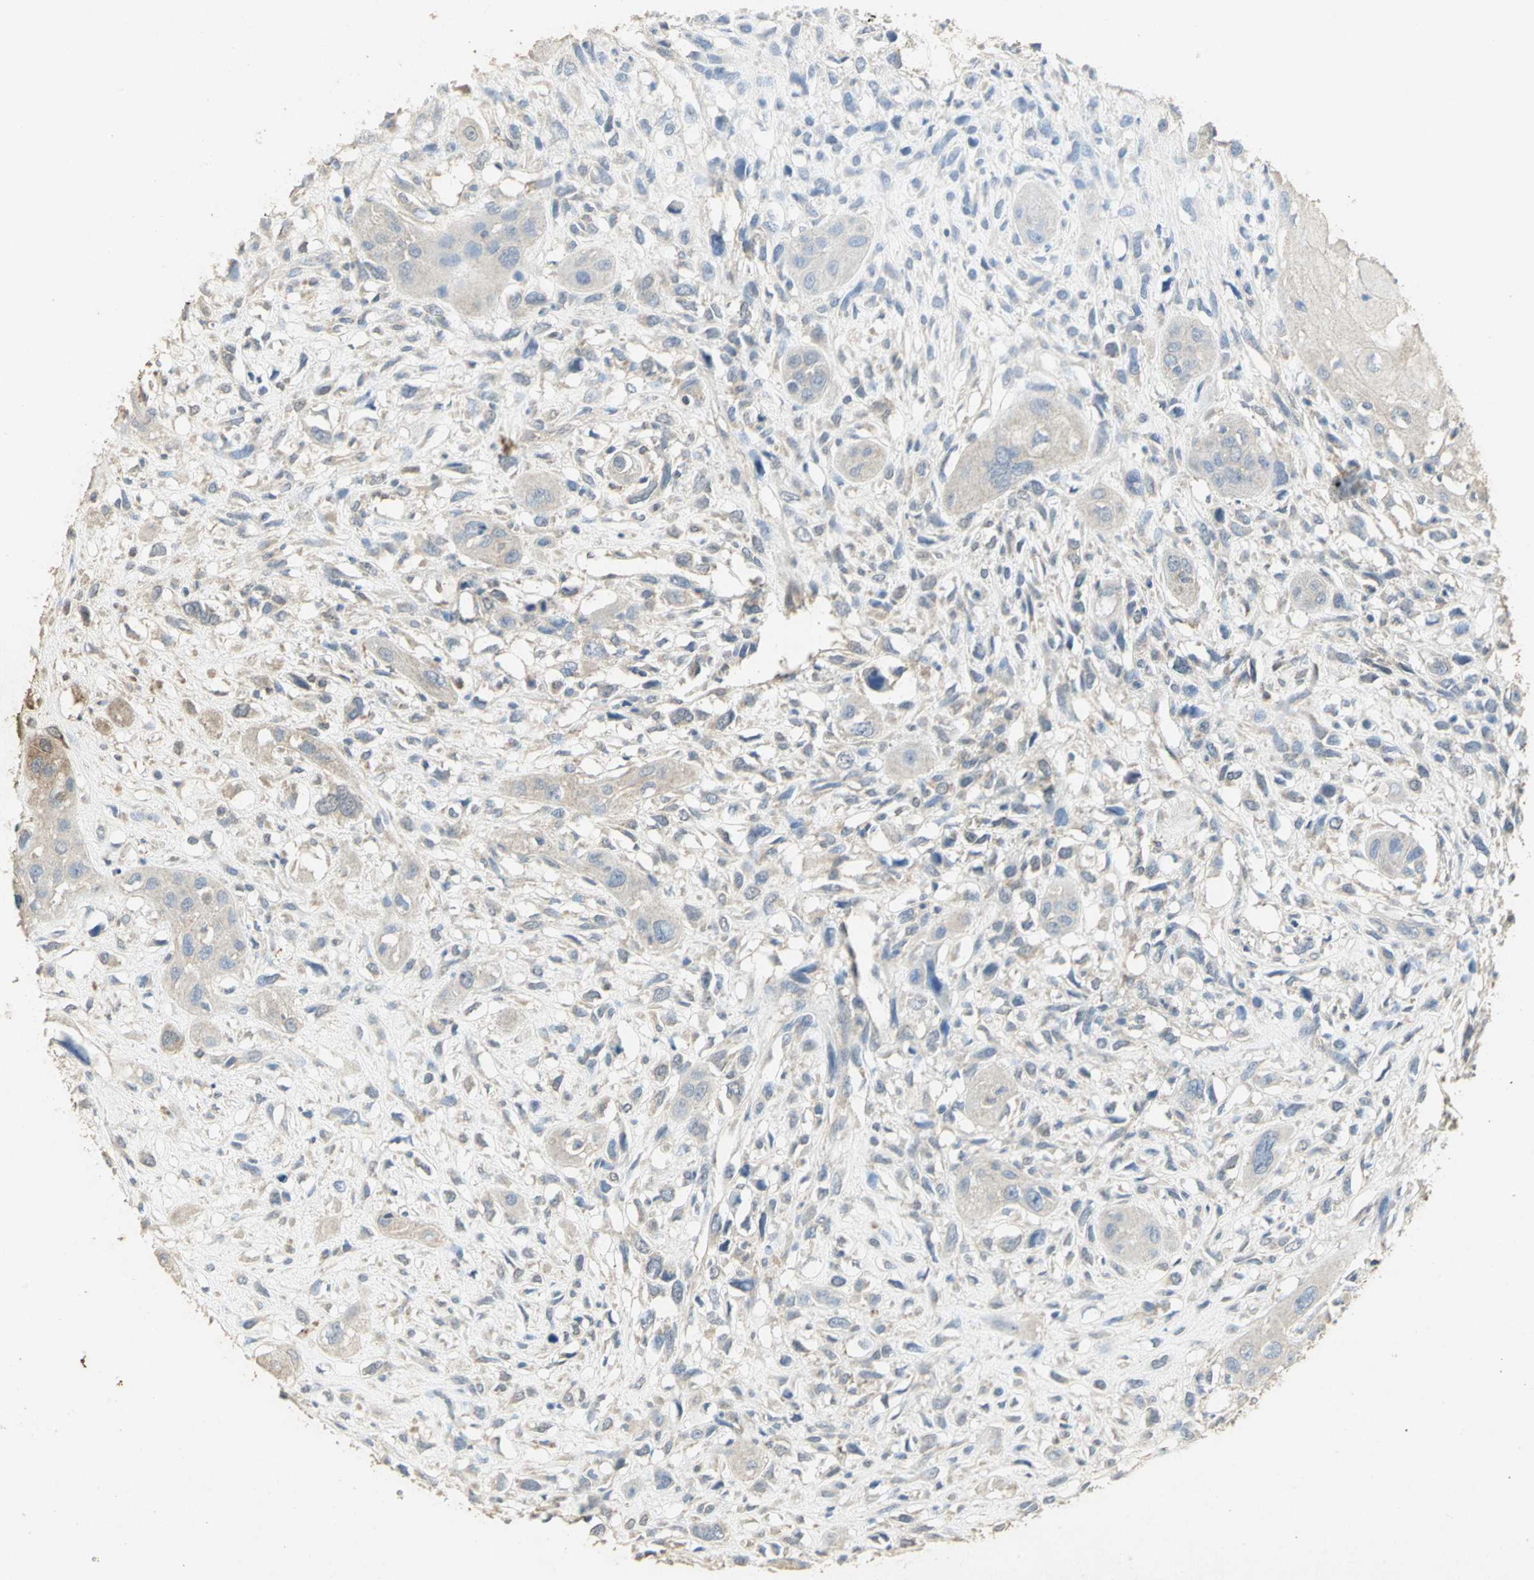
{"staining": {"intensity": "negative", "quantity": "none", "location": "none"}, "tissue": "head and neck cancer", "cell_type": "Tumor cells", "image_type": "cancer", "snomed": [{"axis": "morphology", "description": "Necrosis, NOS"}, {"axis": "morphology", "description": "Neoplasm, malignant, NOS"}, {"axis": "topography", "description": "Salivary gland"}, {"axis": "topography", "description": "Head-Neck"}], "caption": "High magnification brightfield microscopy of head and neck cancer stained with DAB (3,3'-diaminobenzidine) (brown) and counterstained with hematoxylin (blue): tumor cells show no significant expression.", "gene": "ASB9", "patient": {"sex": "male", "age": 43}}